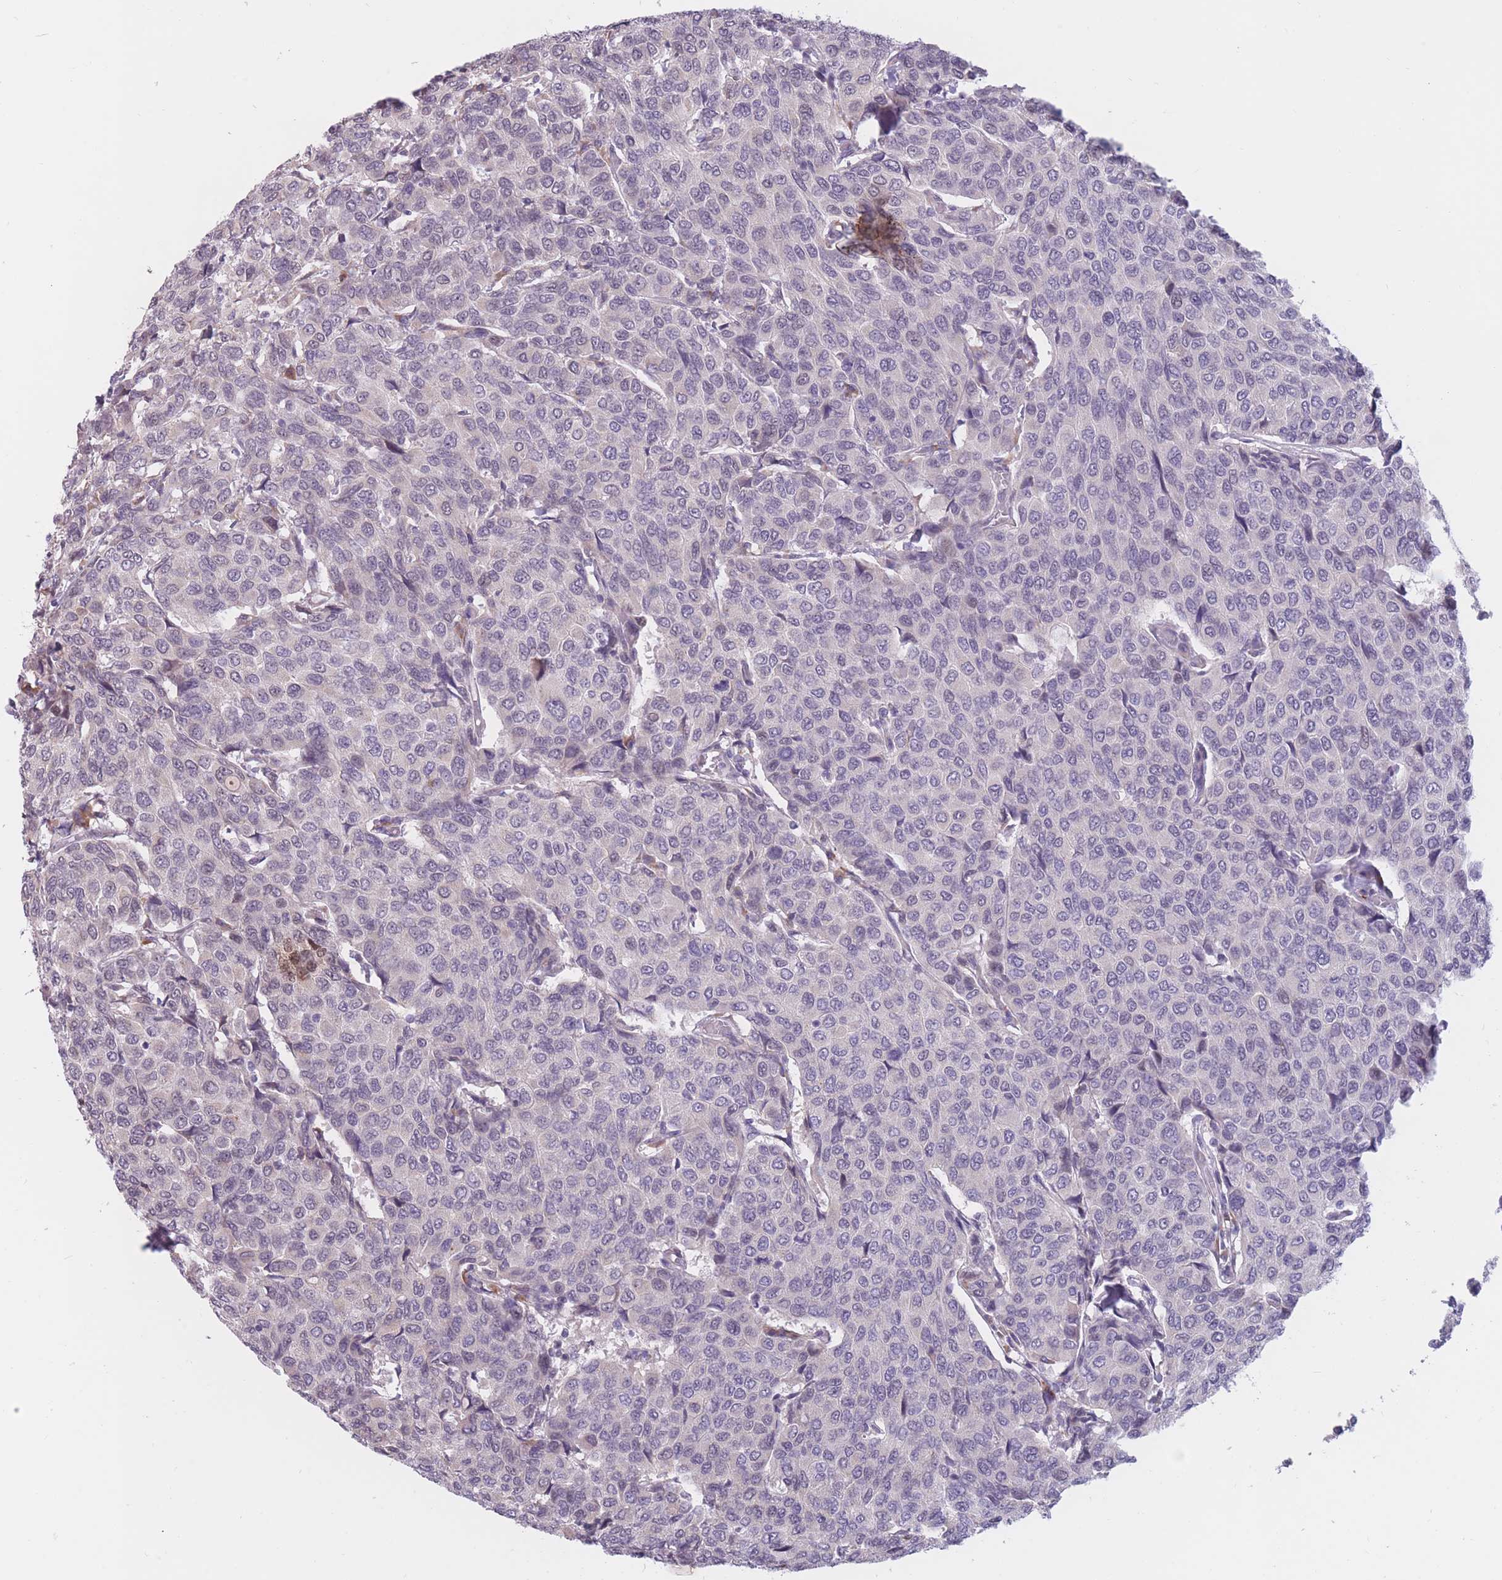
{"staining": {"intensity": "negative", "quantity": "none", "location": "none"}, "tissue": "breast cancer", "cell_type": "Tumor cells", "image_type": "cancer", "snomed": [{"axis": "morphology", "description": "Duct carcinoma"}, {"axis": "topography", "description": "Breast"}], "caption": "Protein analysis of breast invasive ductal carcinoma exhibits no significant expression in tumor cells.", "gene": "COL27A1", "patient": {"sex": "female", "age": 55}}